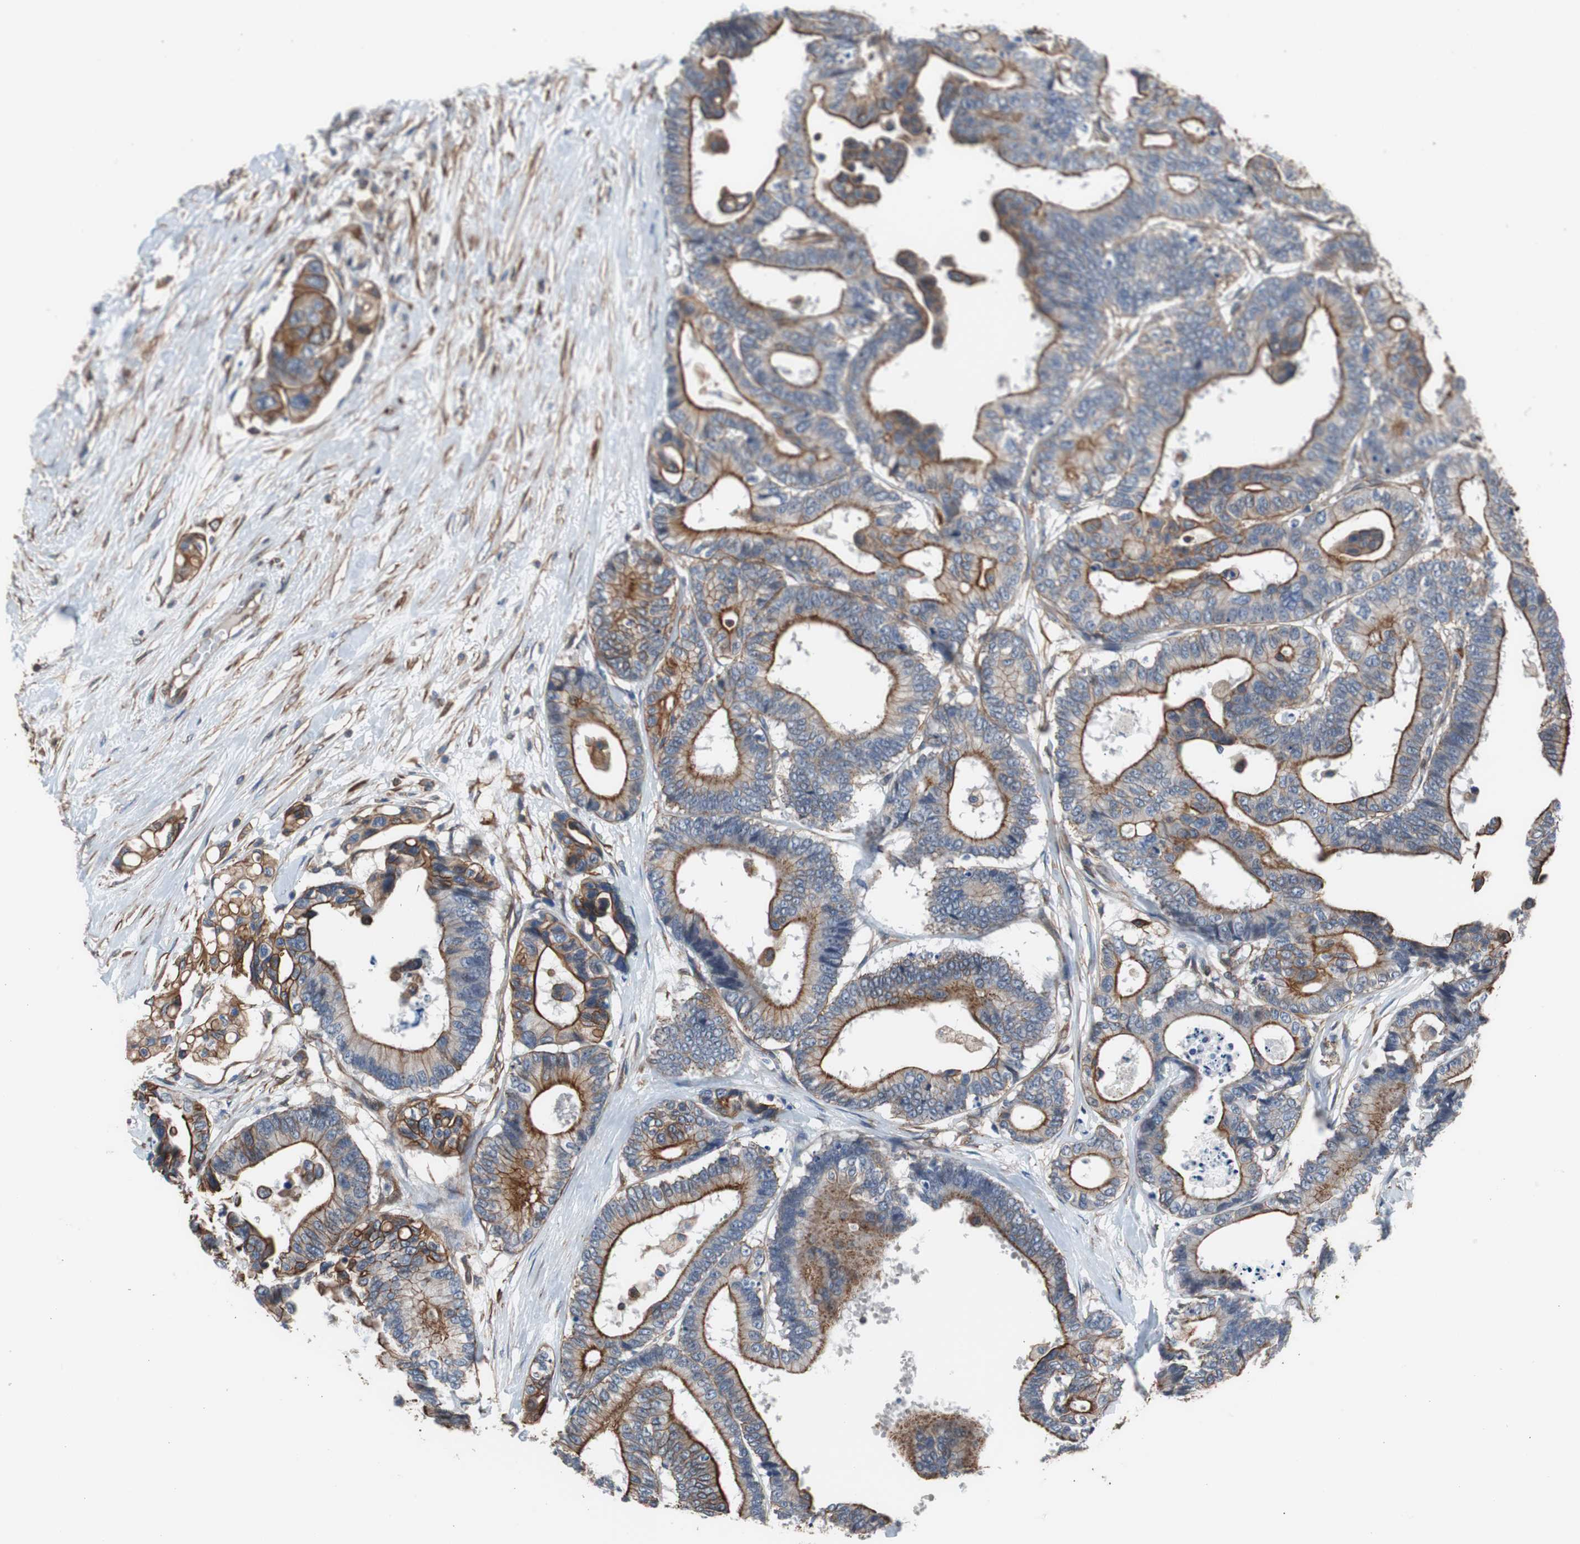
{"staining": {"intensity": "weak", "quantity": "25%-75%", "location": "cytoplasmic/membranous"}, "tissue": "colorectal cancer", "cell_type": "Tumor cells", "image_type": "cancer", "snomed": [{"axis": "morphology", "description": "Normal tissue, NOS"}, {"axis": "morphology", "description": "Adenocarcinoma, NOS"}, {"axis": "topography", "description": "Colon"}], "caption": "Weak cytoplasmic/membranous expression for a protein is seen in about 25%-75% of tumor cells of colorectal cancer using immunohistochemistry (IHC).", "gene": "KIF3B", "patient": {"sex": "male", "age": 82}}